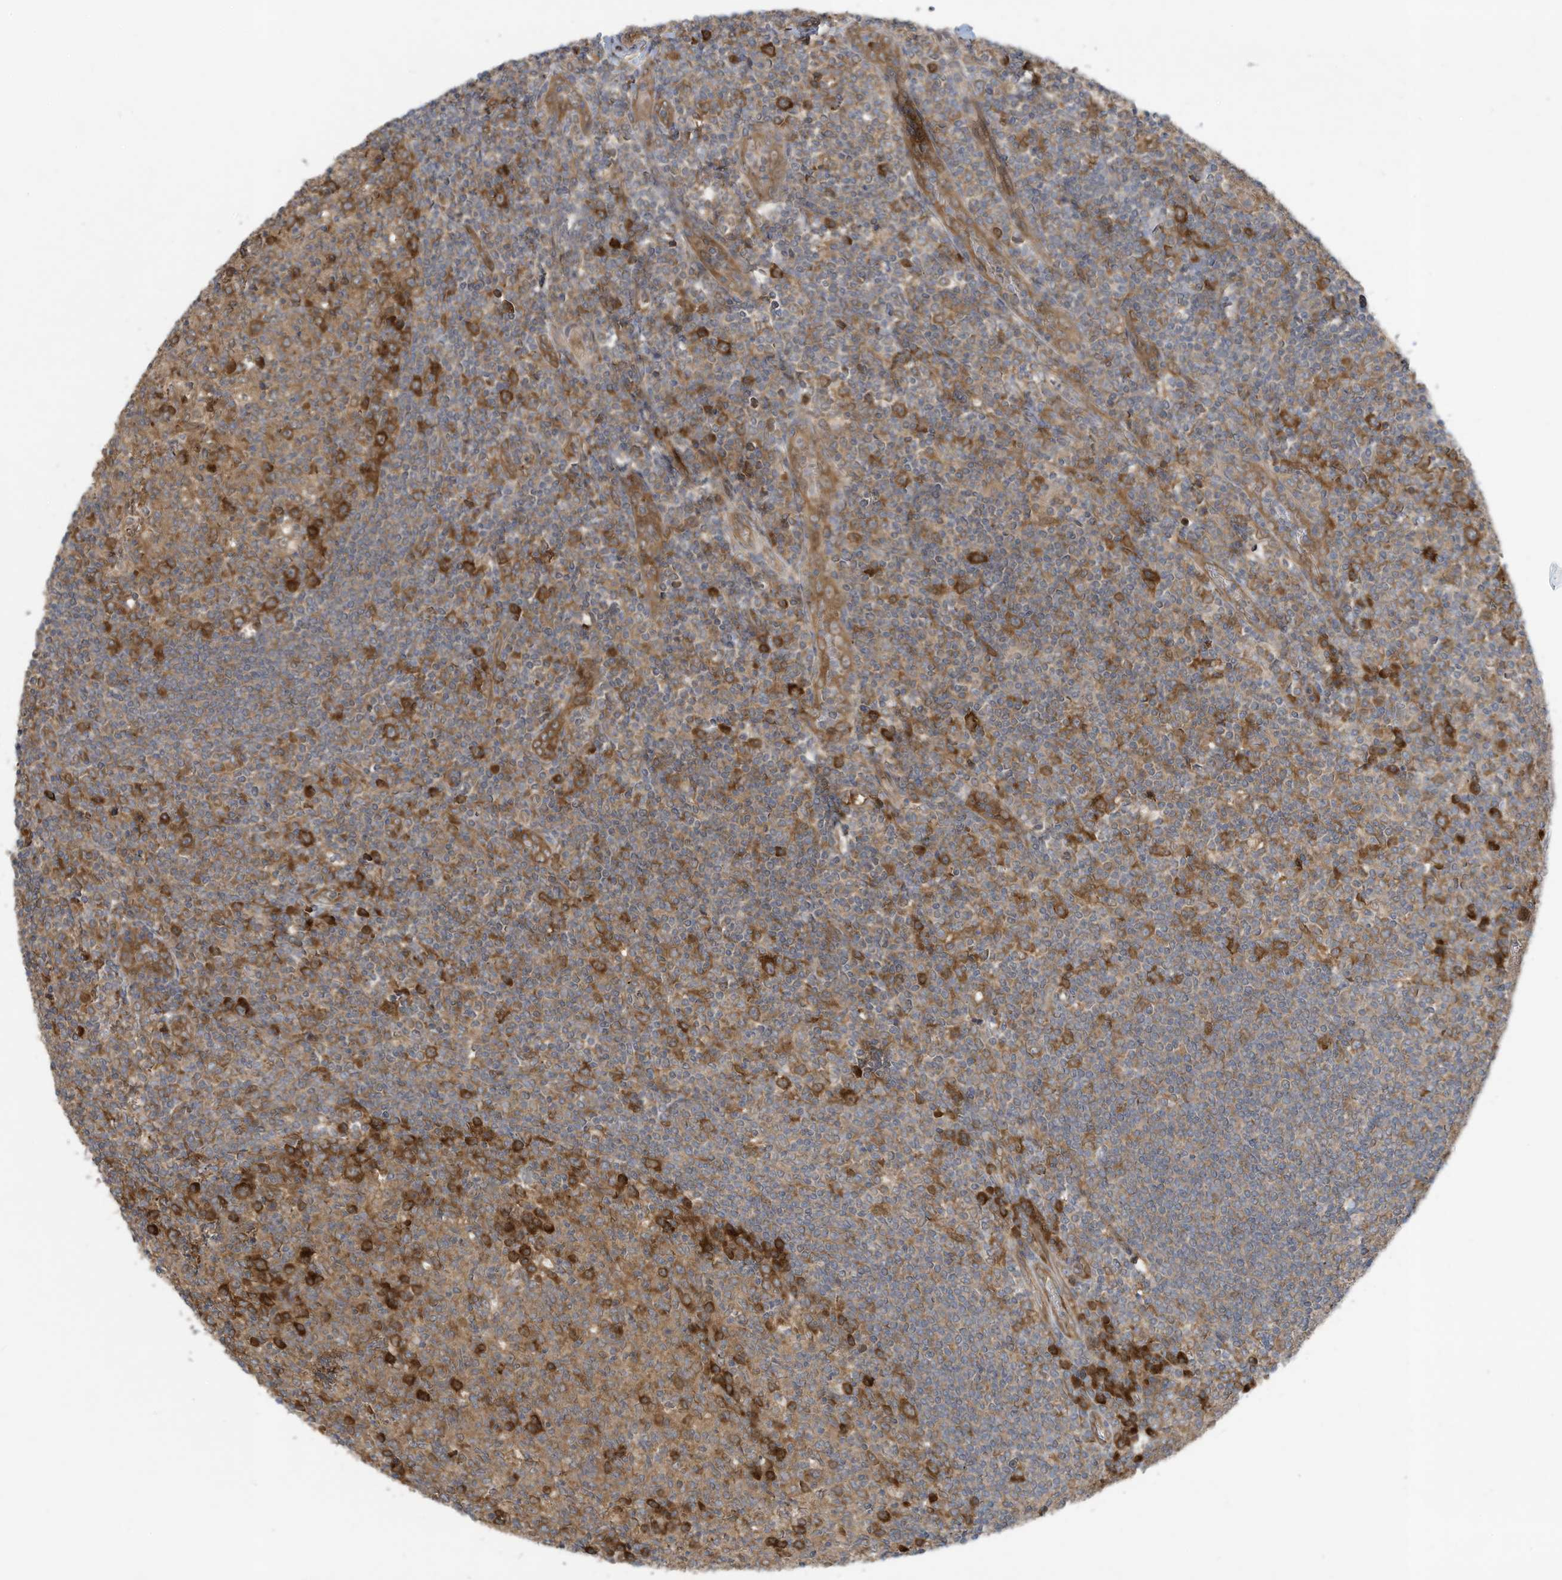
{"staining": {"intensity": "strong", "quantity": "25%-75%", "location": "cytoplasmic/membranous"}, "tissue": "tonsil", "cell_type": "Germinal center cells", "image_type": "normal", "snomed": [{"axis": "morphology", "description": "Normal tissue, NOS"}, {"axis": "topography", "description": "Tonsil"}], "caption": "Immunohistochemistry (IHC) staining of normal tonsil, which exhibits high levels of strong cytoplasmic/membranous expression in approximately 25%-75% of germinal center cells indicating strong cytoplasmic/membranous protein staining. The staining was performed using DAB (3,3'-diaminobenzidine) (brown) for protein detection and nuclei were counterstained in hematoxylin (blue).", "gene": "USE1", "patient": {"sex": "female", "age": 19}}